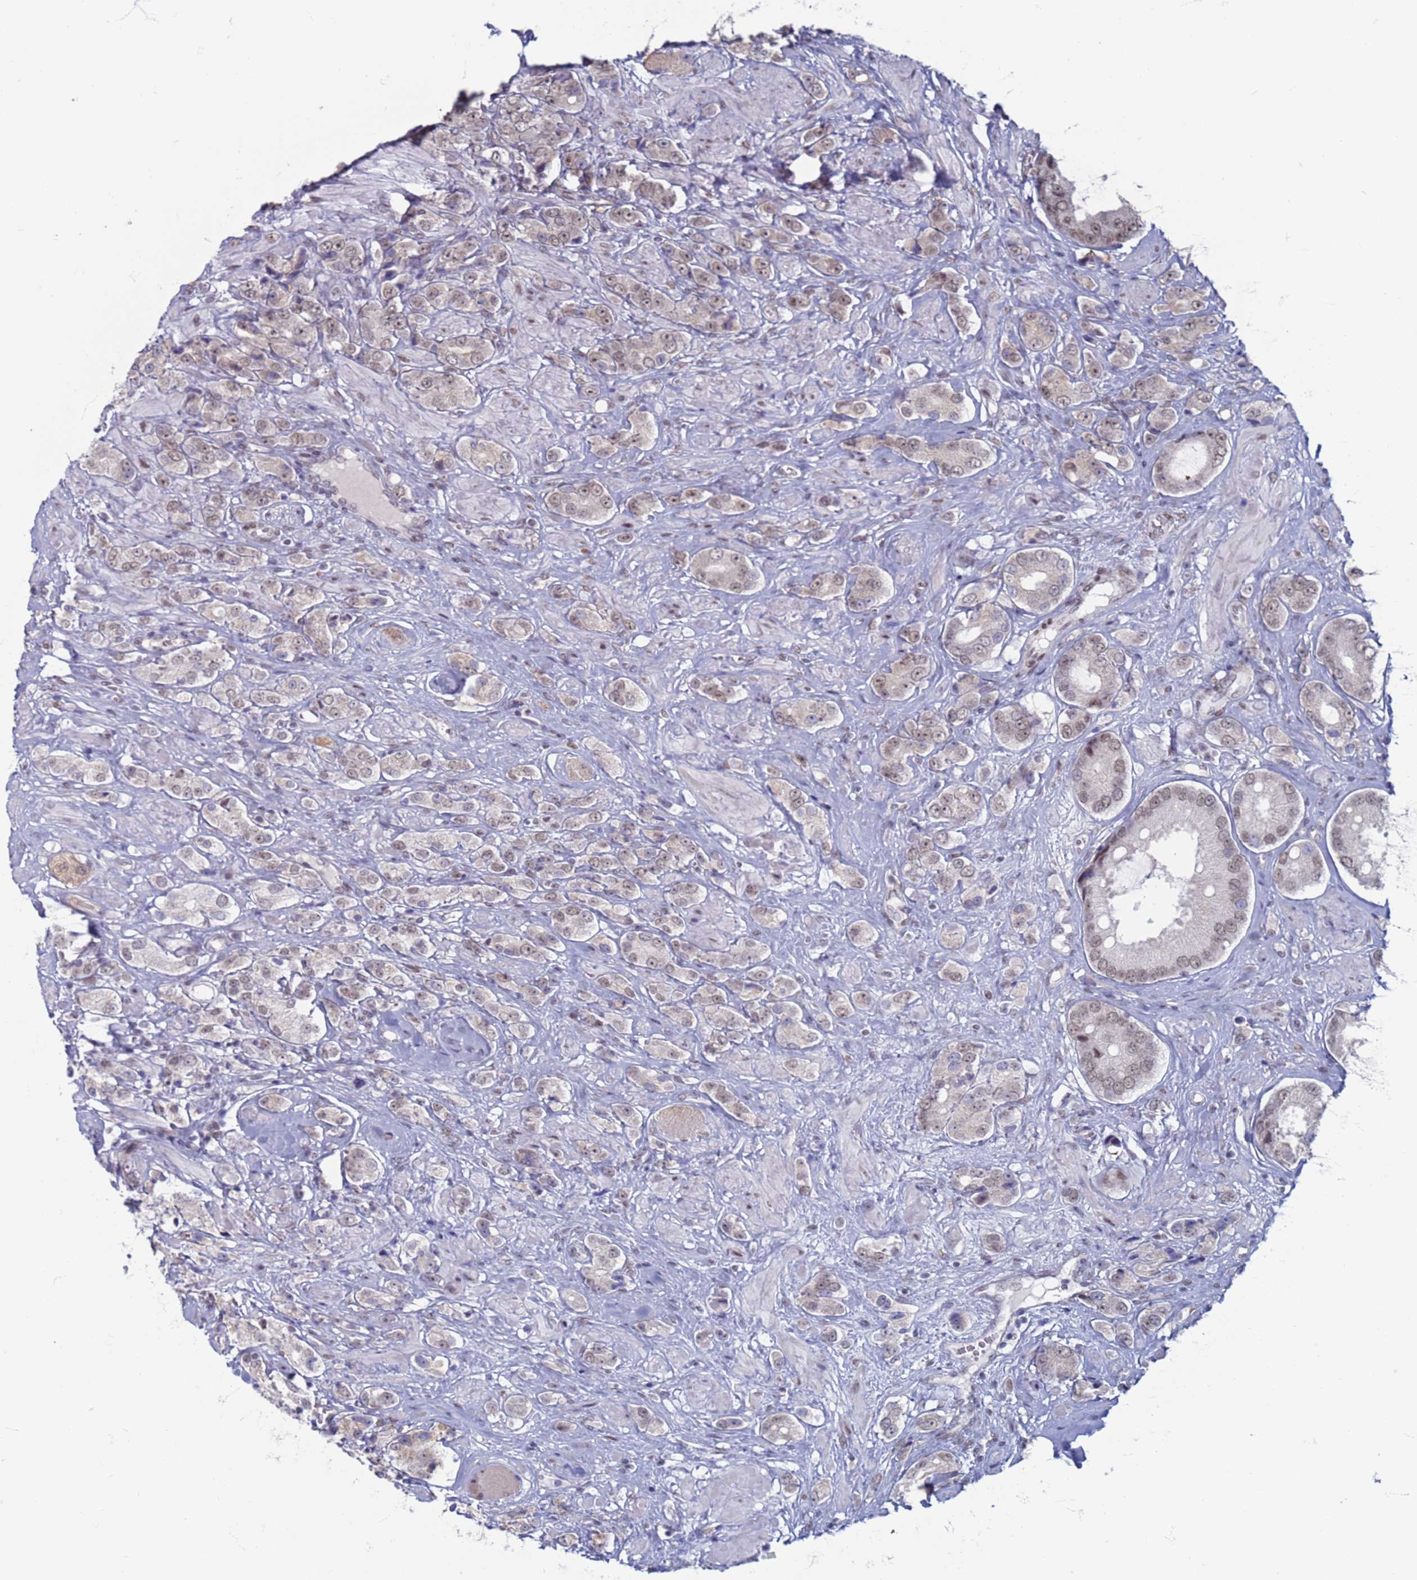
{"staining": {"intensity": "weak", "quantity": ">75%", "location": "nuclear"}, "tissue": "prostate cancer", "cell_type": "Tumor cells", "image_type": "cancer", "snomed": [{"axis": "morphology", "description": "Adenocarcinoma, High grade"}, {"axis": "topography", "description": "Prostate and seminal vesicle, NOS"}], "caption": "Protein expression analysis of adenocarcinoma (high-grade) (prostate) displays weak nuclear staining in about >75% of tumor cells.", "gene": "SAE1", "patient": {"sex": "male", "age": 64}}